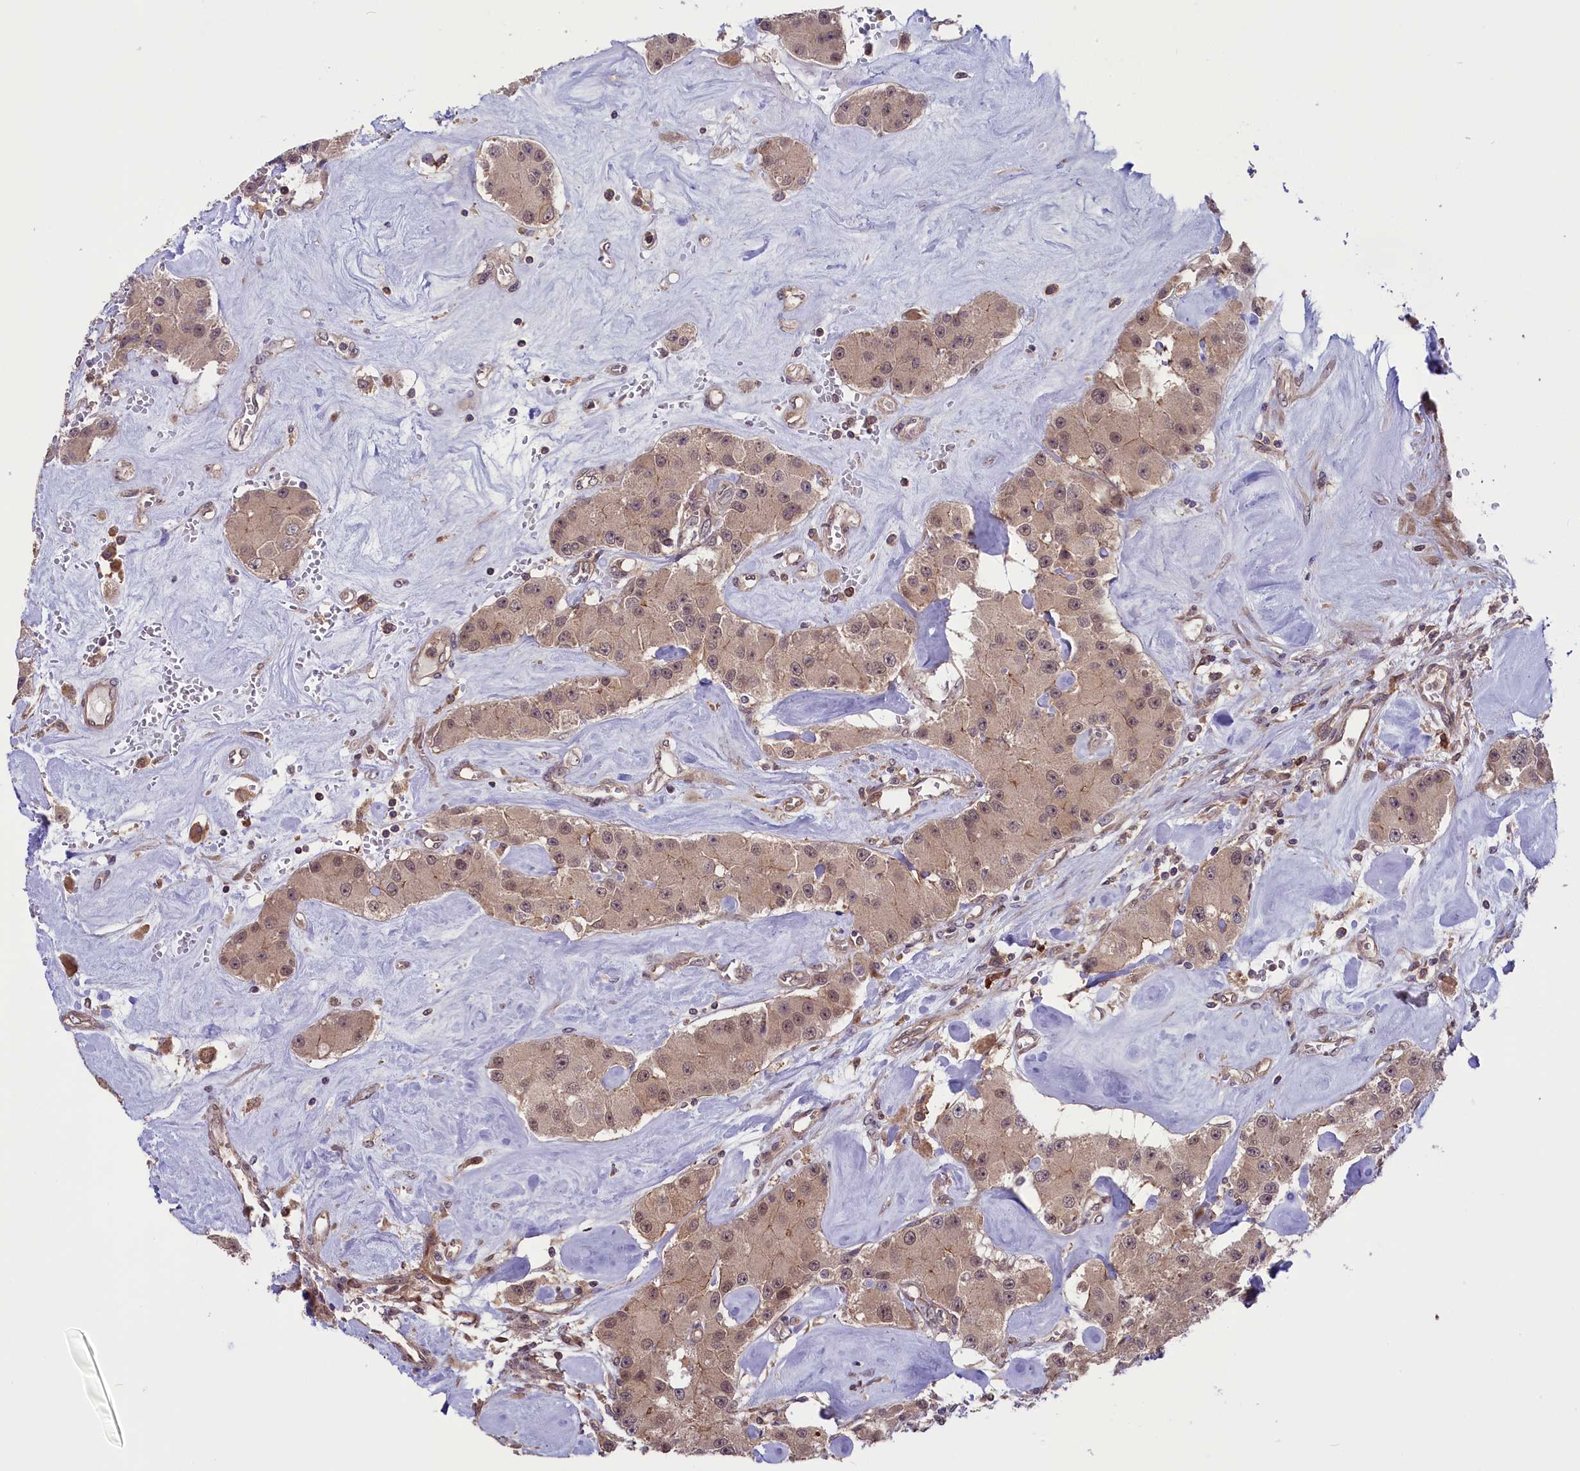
{"staining": {"intensity": "weak", "quantity": ">75%", "location": "cytoplasmic/membranous,nuclear"}, "tissue": "carcinoid", "cell_type": "Tumor cells", "image_type": "cancer", "snomed": [{"axis": "morphology", "description": "Carcinoid, malignant, NOS"}, {"axis": "topography", "description": "Pancreas"}], "caption": "Immunohistochemical staining of malignant carcinoid demonstrates low levels of weak cytoplasmic/membranous and nuclear protein expression in approximately >75% of tumor cells.", "gene": "RIC8A", "patient": {"sex": "male", "age": 41}}